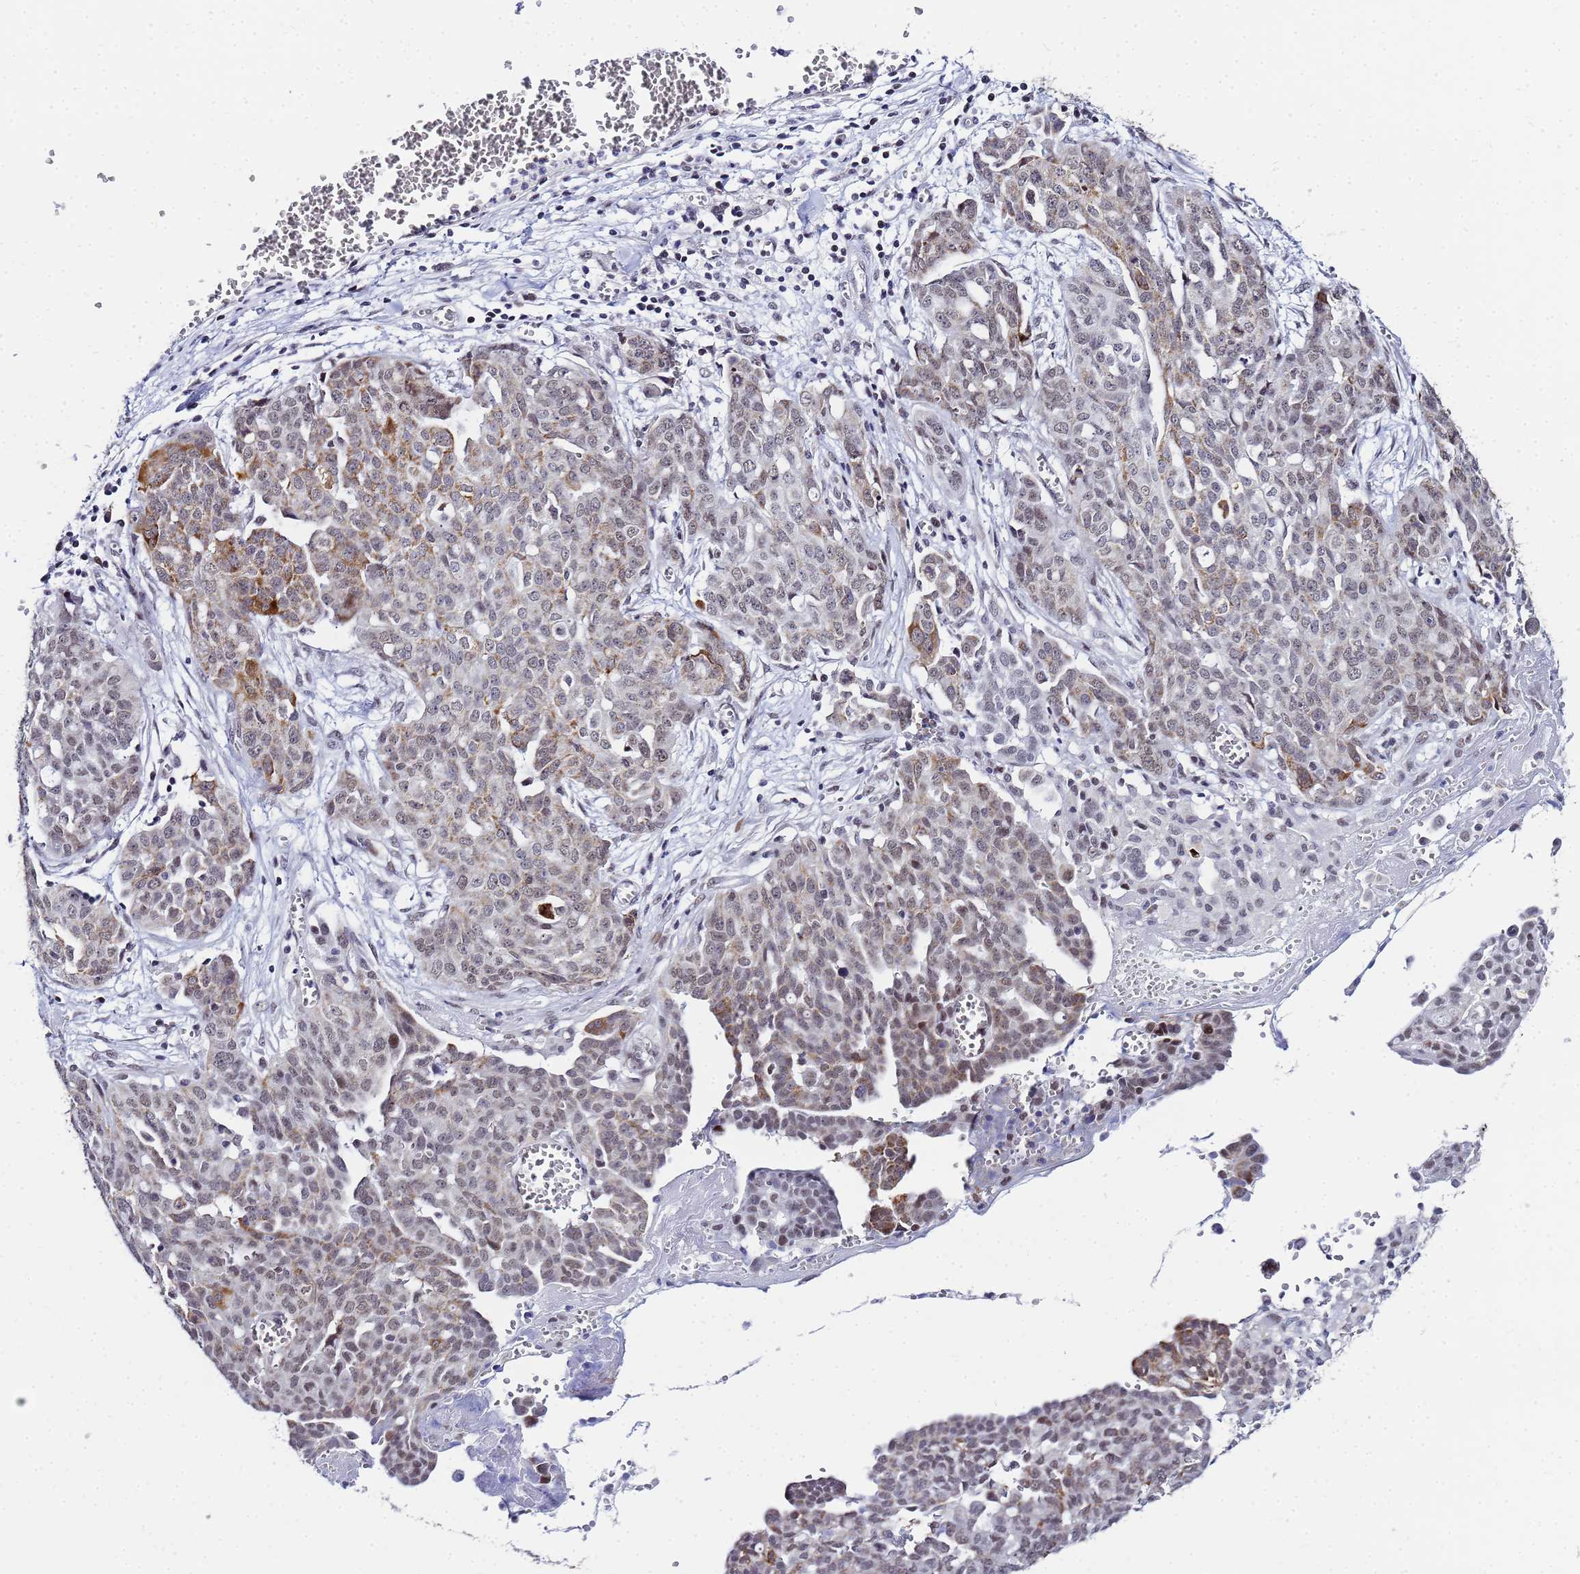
{"staining": {"intensity": "moderate", "quantity": "<25%", "location": "cytoplasmic/membranous"}, "tissue": "ovarian cancer", "cell_type": "Tumor cells", "image_type": "cancer", "snomed": [{"axis": "morphology", "description": "Cystadenocarcinoma, serous, NOS"}, {"axis": "topography", "description": "Soft tissue"}, {"axis": "topography", "description": "Ovary"}], "caption": "Immunohistochemistry photomicrograph of ovarian serous cystadenocarcinoma stained for a protein (brown), which exhibits low levels of moderate cytoplasmic/membranous expression in approximately <25% of tumor cells.", "gene": "CKMT1A", "patient": {"sex": "female", "age": 57}}